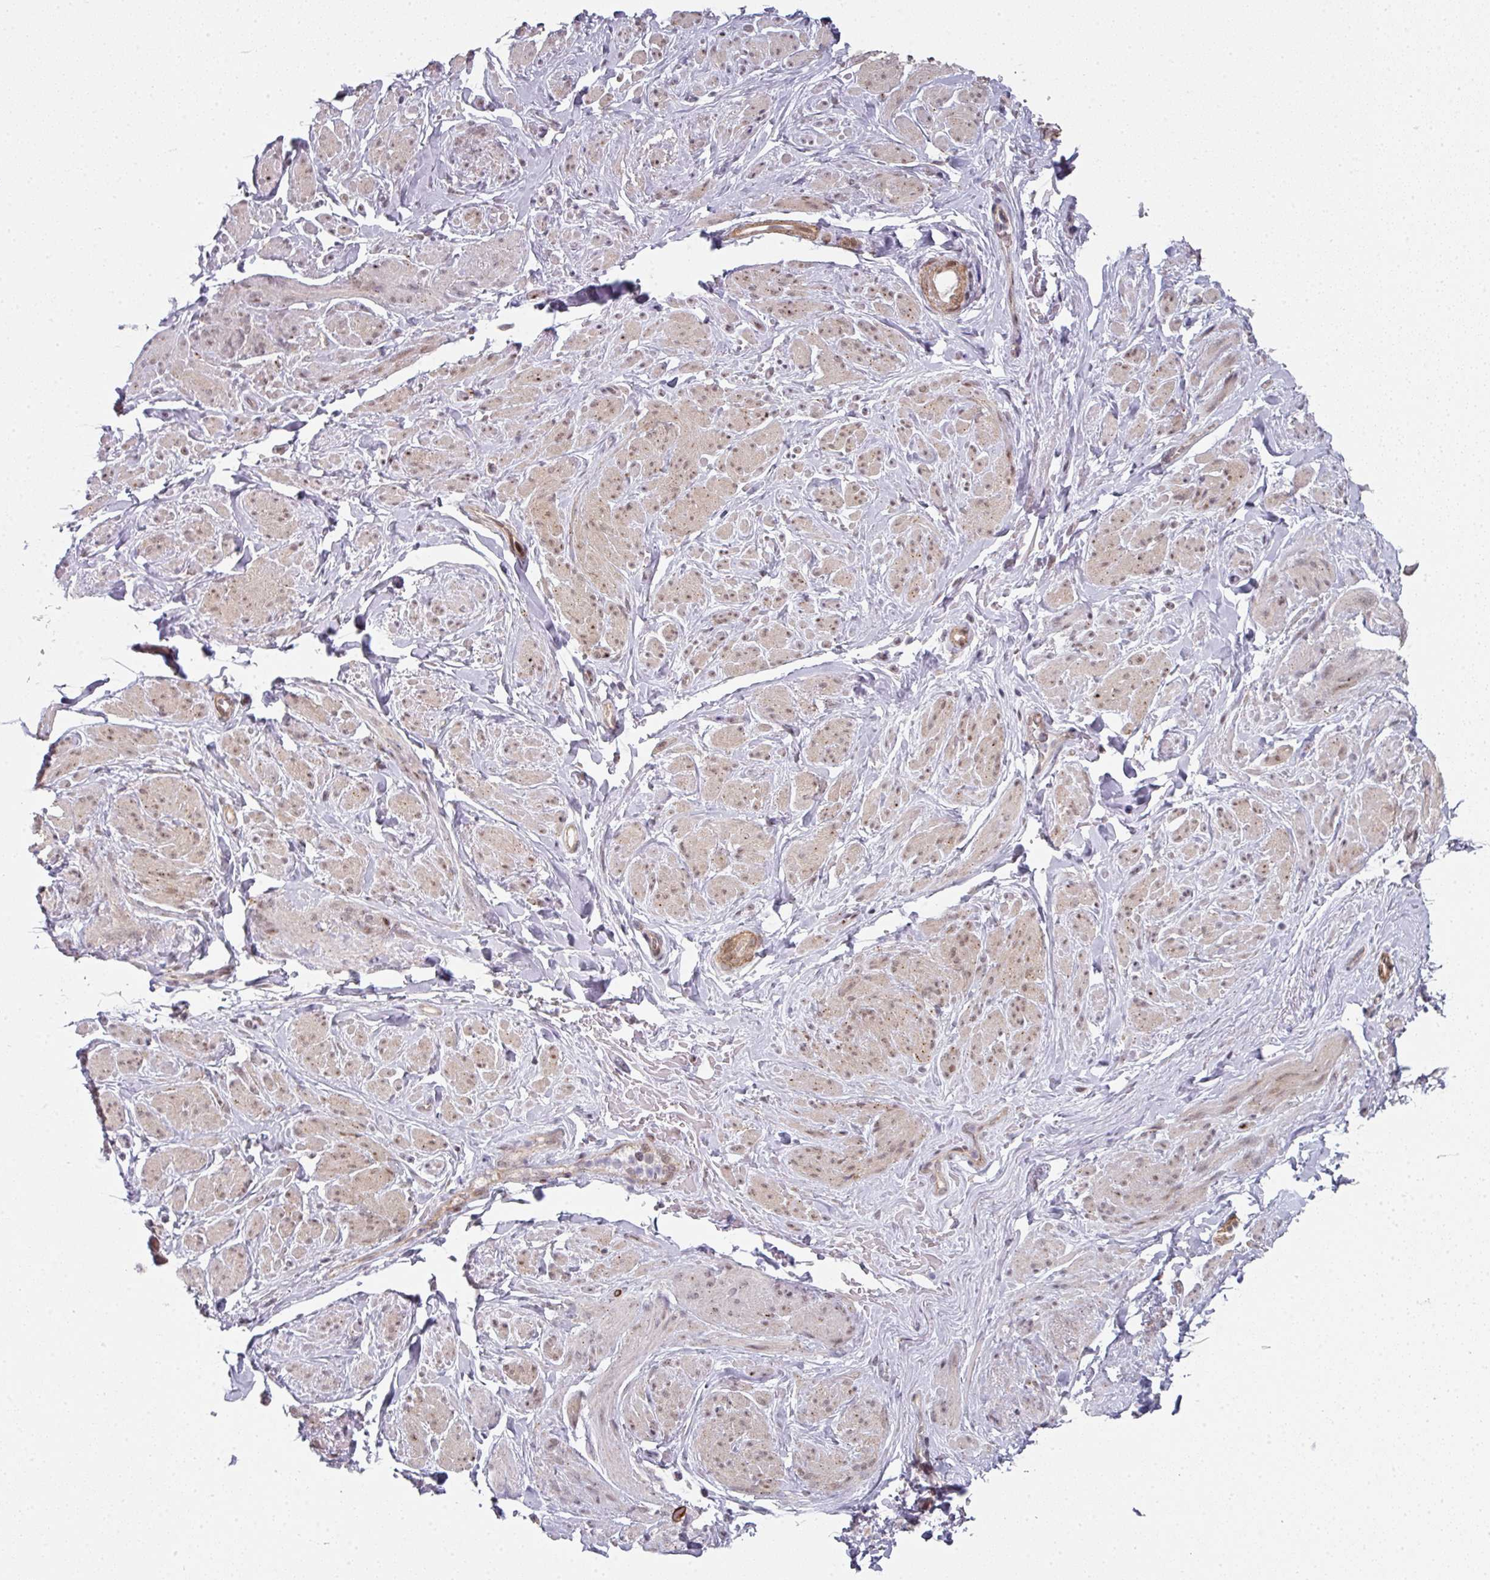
{"staining": {"intensity": "weak", "quantity": "25%-75%", "location": "nuclear"}, "tissue": "smooth muscle", "cell_type": "Smooth muscle cells", "image_type": "normal", "snomed": [{"axis": "morphology", "description": "Normal tissue, NOS"}, {"axis": "topography", "description": "Smooth muscle"}, {"axis": "topography", "description": "Peripheral nerve tissue"}], "caption": "A low amount of weak nuclear positivity is appreciated in approximately 25%-75% of smooth muscle cells in normal smooth muscle. The protein of interest is stained brown, and the nuclei are stained in blue (DAB (3,3'-diaminobenzidine) IHC with brightfield microscopy, high magnification).", "gene": "TMCC1", "patient": {"sex": "male", "age": 69}}